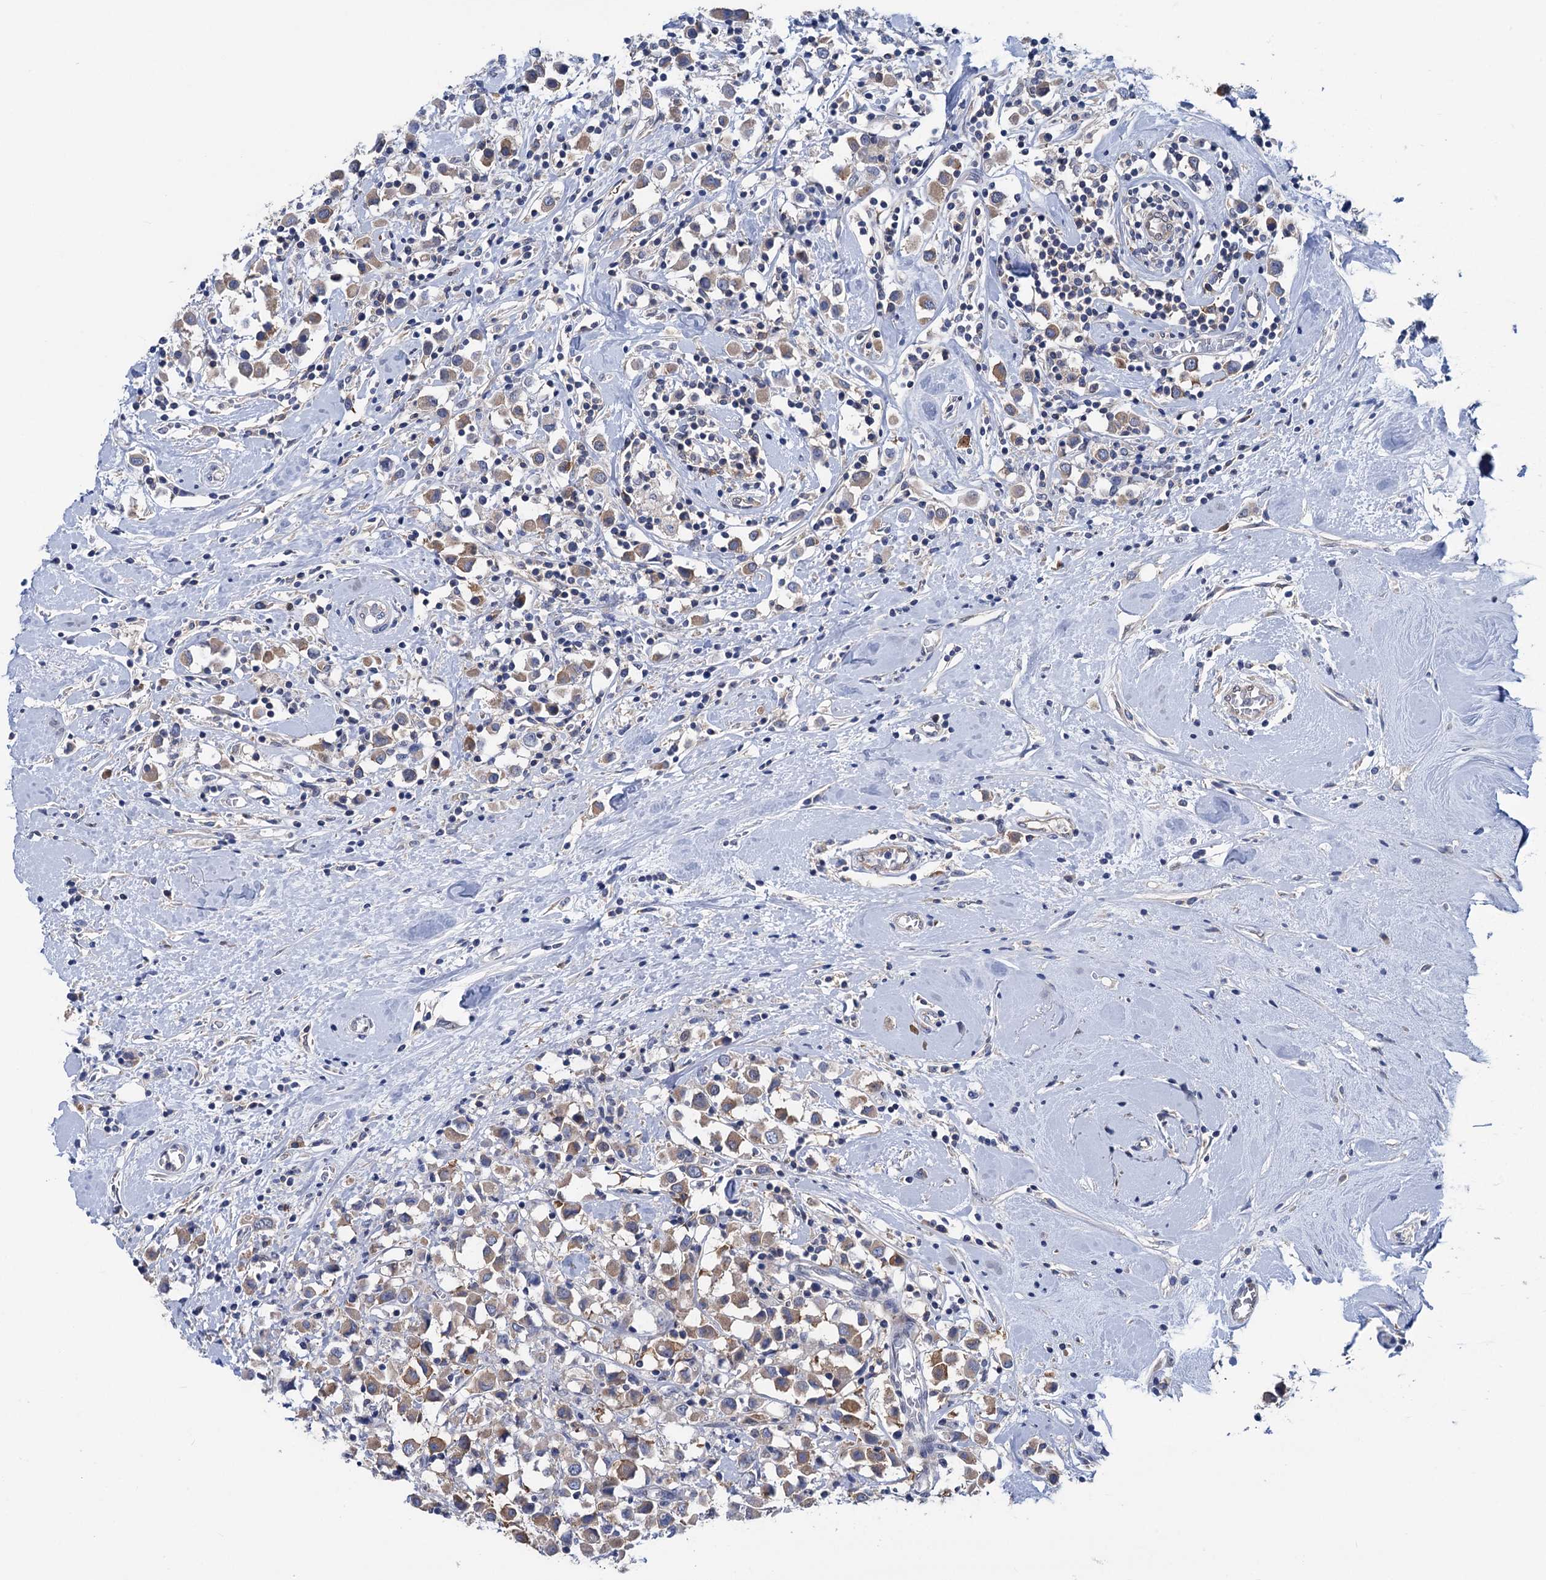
{"staining": {"intensity": "weak", "quantity": ">75%", "location": "cytoplasmic/membranous"}, "tissue": "breast cancer", "cell_type": "Tumor cells", "image_type": "cancer", "snomed": [{"axis": "morphology", "description": "Duct carcinoma"}, {"axis": "topography", "description": "Breast"}], "caption": "Protein staining of breast cancer (infiltrating ductal carcinoma) tissue displays weak cytoplasmic/membranous positivity in about >75% of tumor cells. (Brightfield microscopy of DAB IHC at high magnification).", "gene": "ZNRD2", "patient": {"sex": "female", "age": 61}}